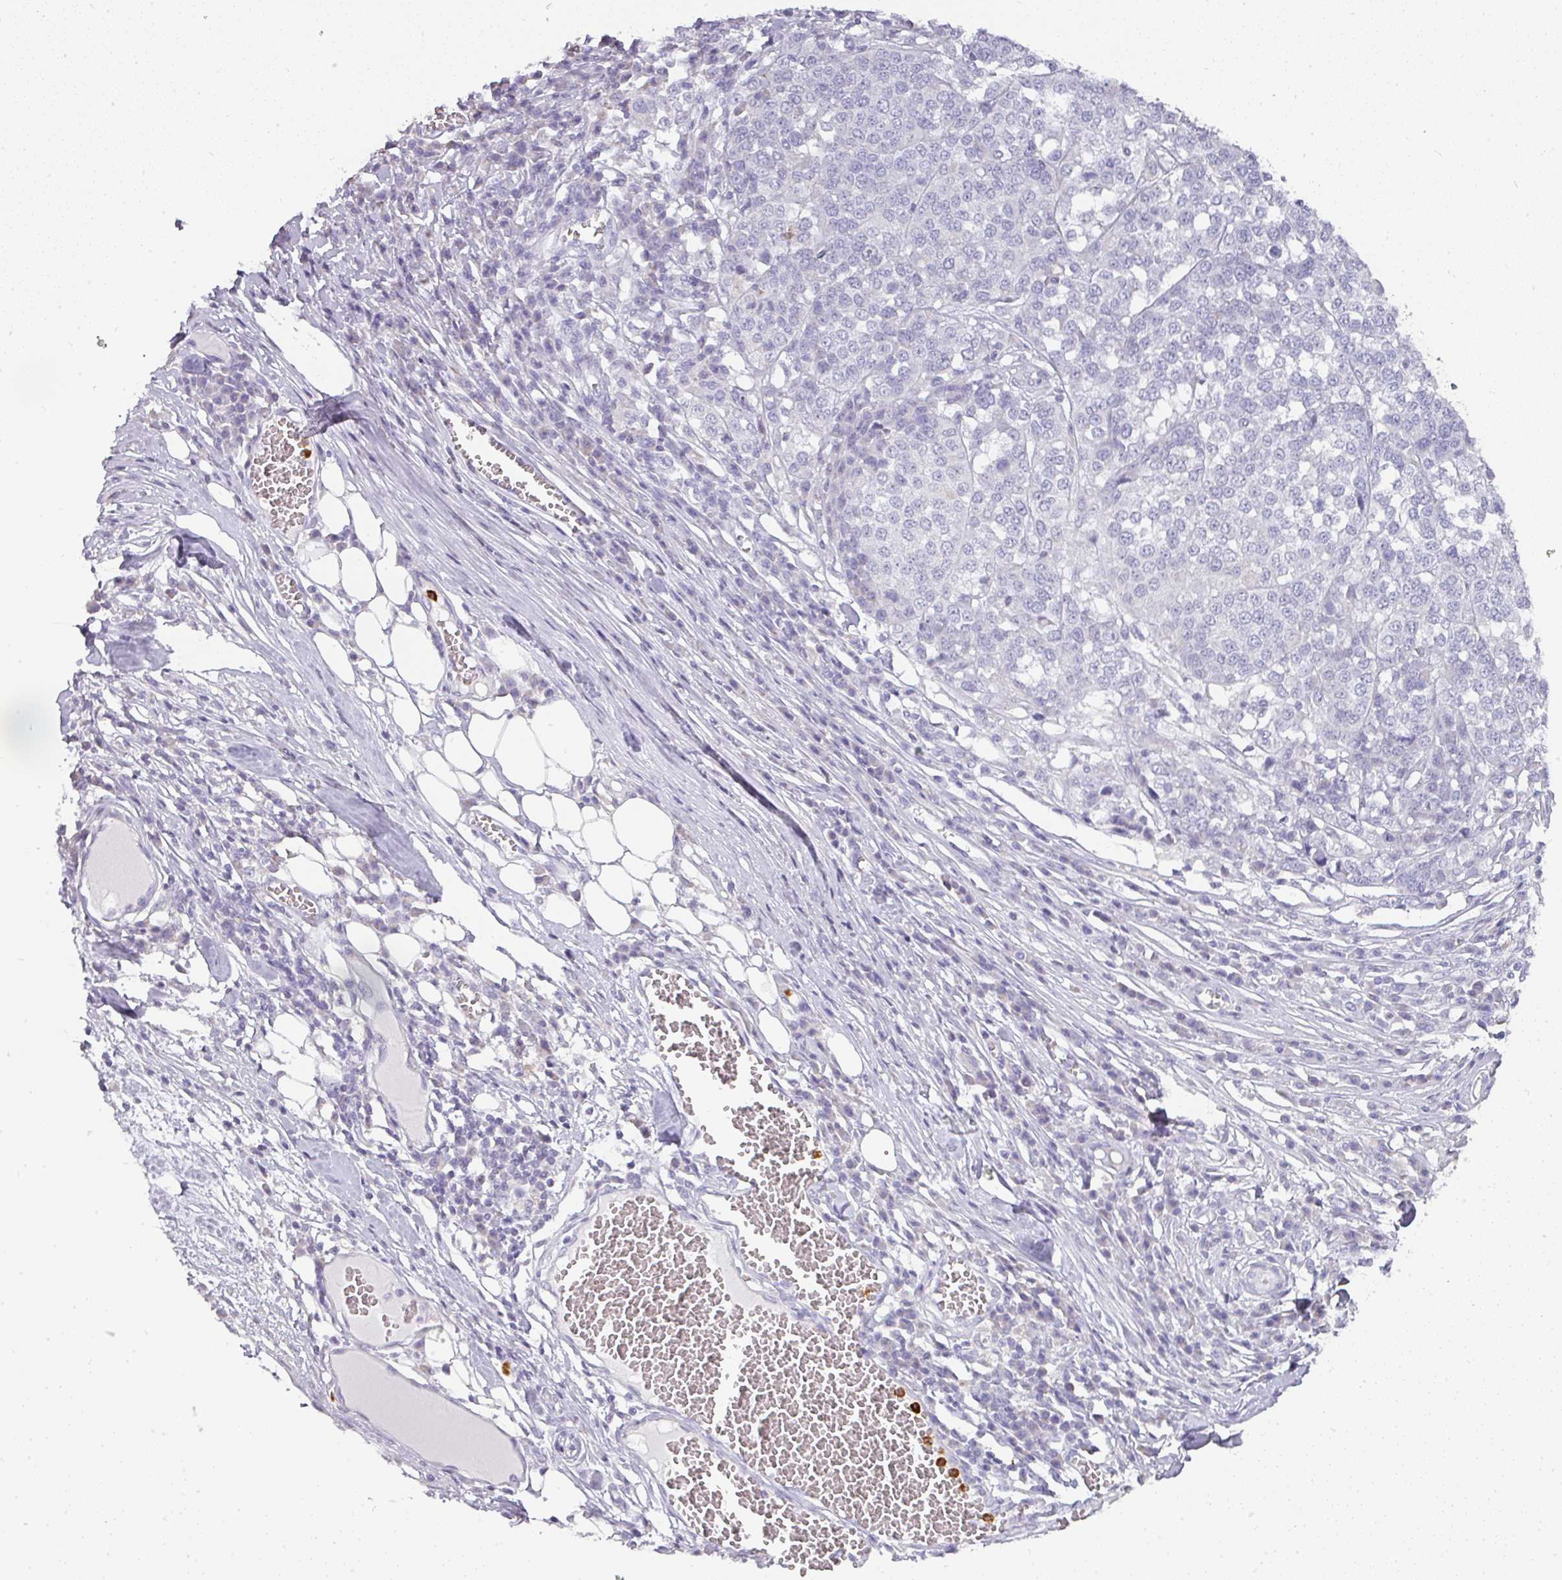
{"staining": {"intensity": "negative", "quantity": "none", "location": "none"}, "tissue": "melanoma", "cell_type": "Tumor cells", "image_type": "cancer", "snomed": [{"axis": "morphology", "description": "Malignant melanoma, Metastatic site"}, {"axis": "topography", "description": "Lymph node"}], "caption": "A histopathology image of melanoma stained for a protein reveals no brown staining in tumor cells. (DAB immunohistochemistry, high magnification).", "gene": "CAMP", "patient": {"sex": "male", "age": 44}}